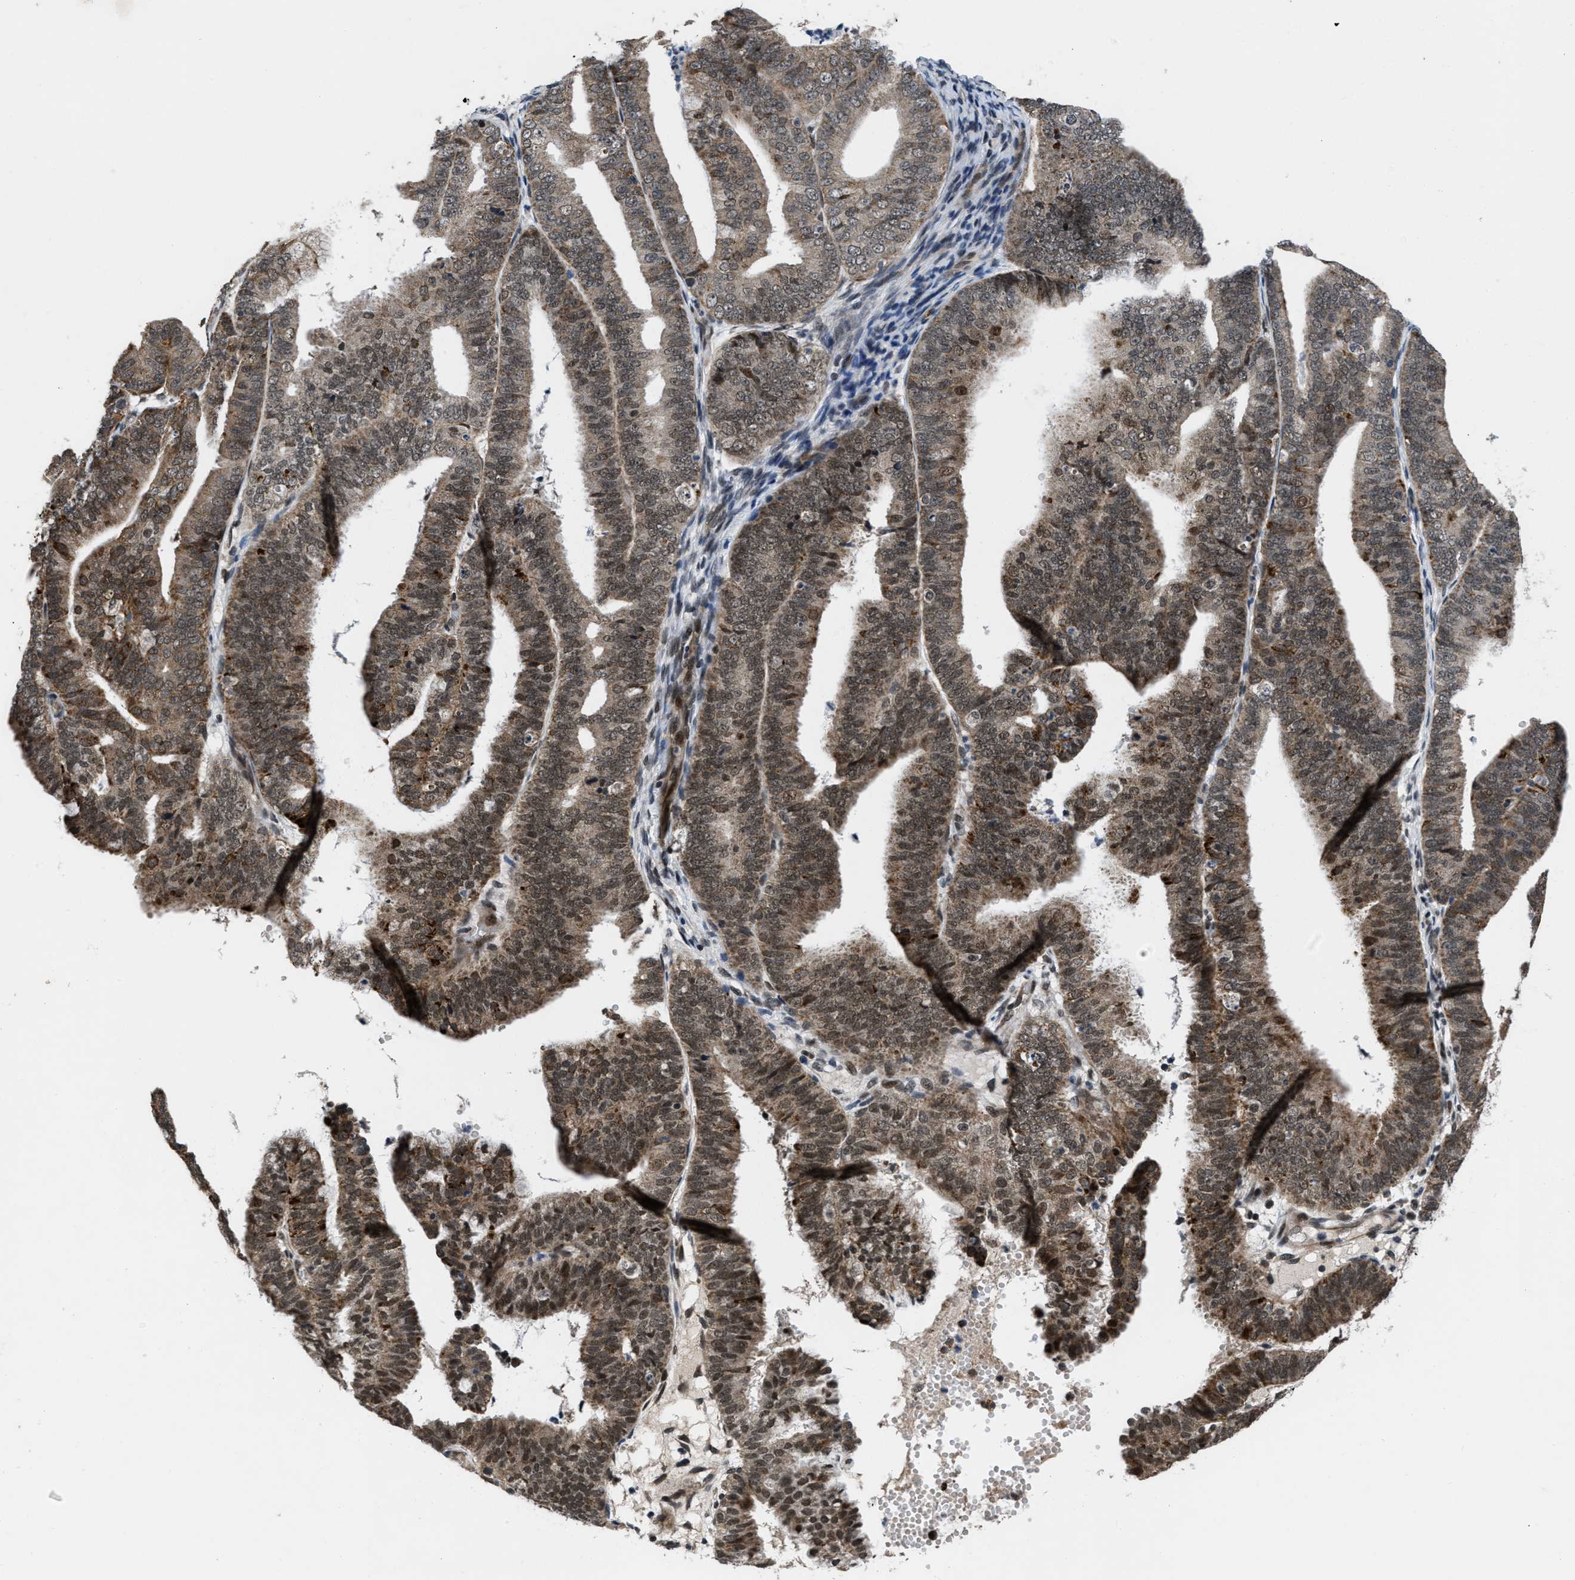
{"staining": {"intensity": "moderate", "quantity": "25%-75%", "location": "cytoplasmic/membranous,nuclear"}, "tissue": "endometrial cancer", "cell_type": "Tumor cells", "image_type": "cancer", "snomed": [{"axis": "morphology", "description": "Adenocarcinoma, NOS"}, {"axis": "topography", "description": "Endometrium"}], "caption": "Moderate cytoplasmic/membranous and nuclear staining is present in about 25%-75% of tumor cells in adenocarcinoma (endometrial).", "gene": "ZNHIT1", "patient": {"sex": "female", "age": 63}}